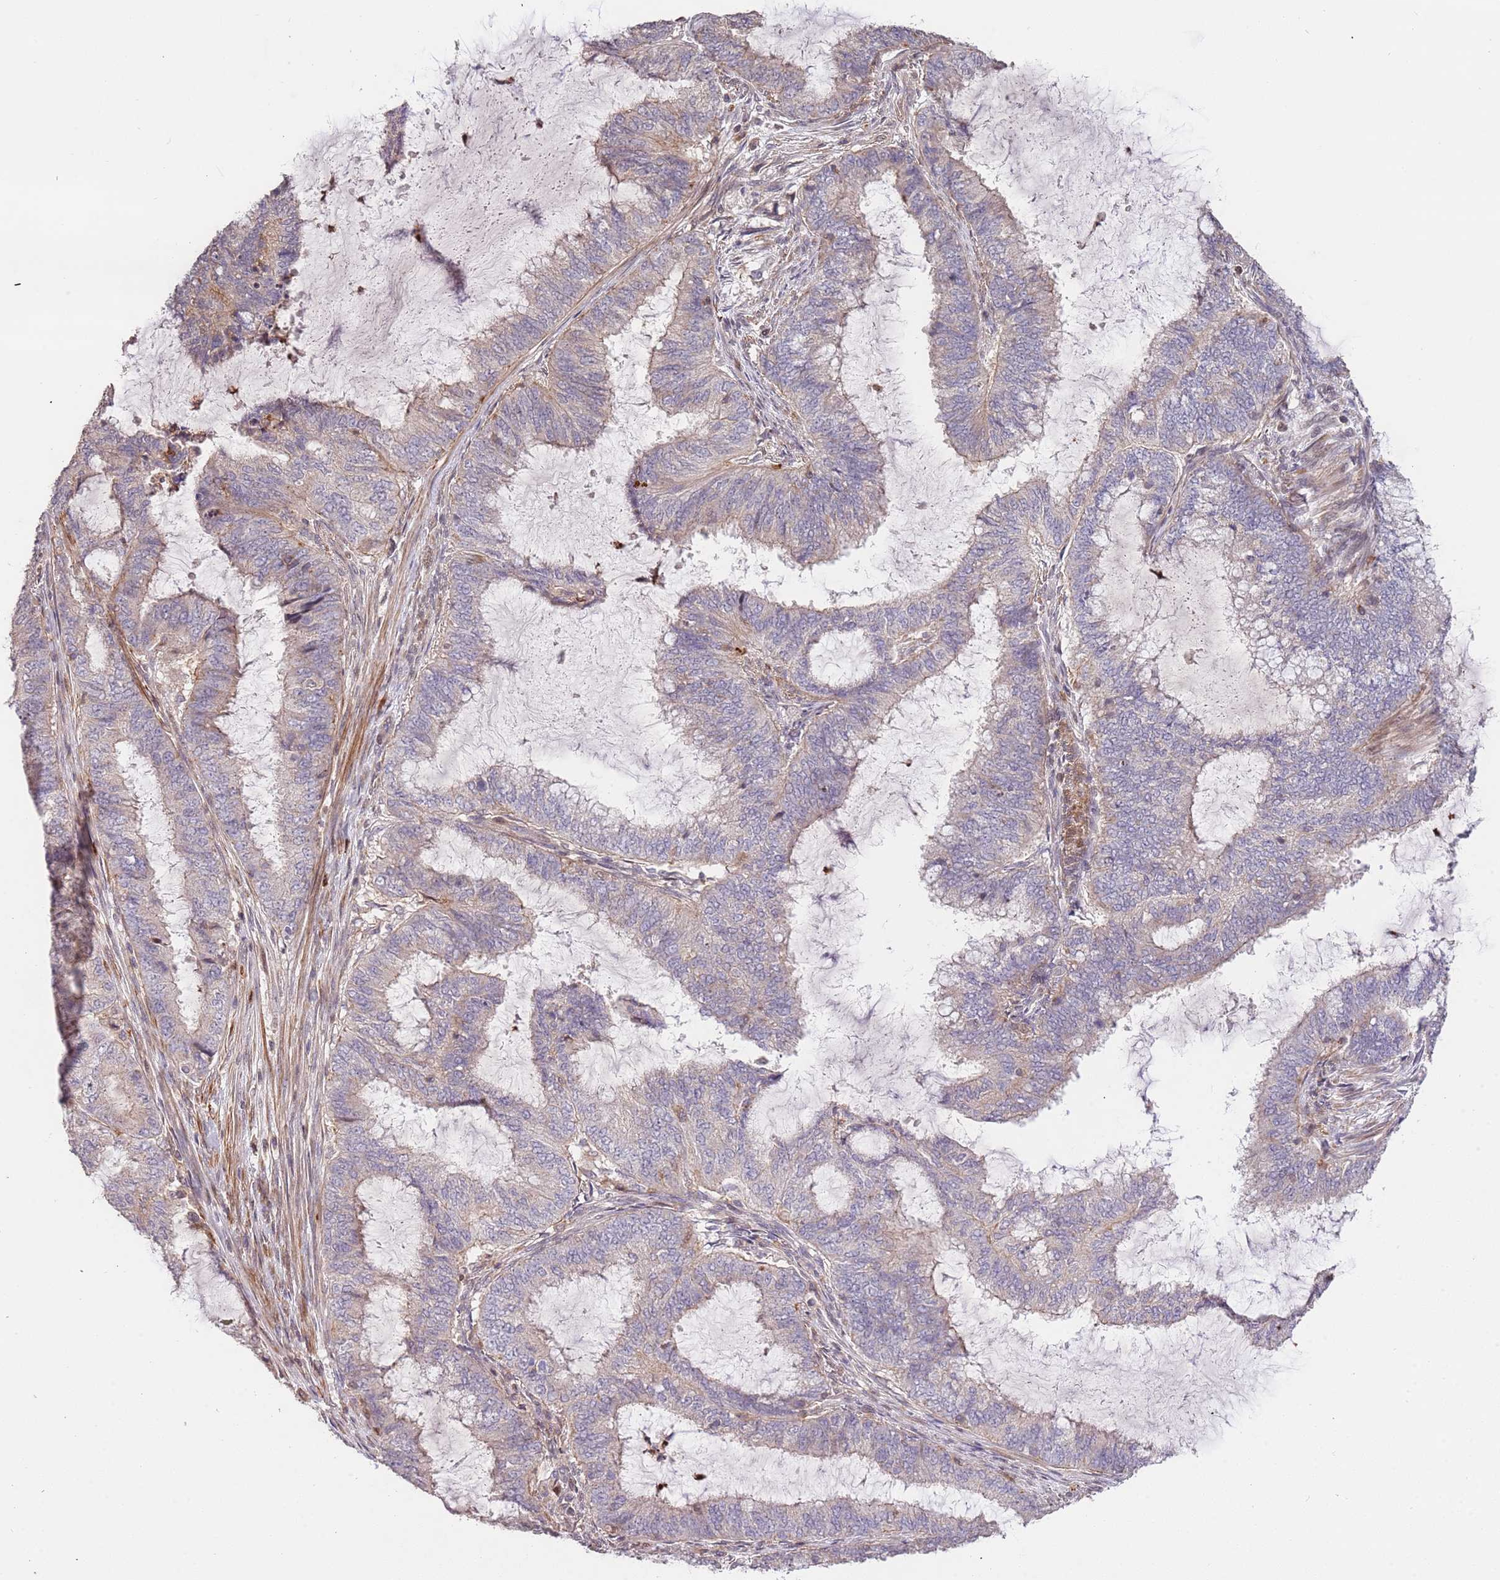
{"staining": {"intensity": "moderate", "quantity": "<25%", "location": "cytoplasmic/membranous"}, "tissue": "endometrial cancer", "cell_type": "Tumor cells", "image_type": "cancer", "snomed": [{"axis": "morphology", "description": "Adenocarcinoma, NOS"}, {"axis": "topography", "description": "Endometrium"}], "caption": "Immunohistochemistry (IHC) image of human endometrial adenocarcinoma stained for a protein (brown), which shows low levels of moderate cytoplasmic/membranous positivity in about <25% of tumor cells.", "gene": "SLC16A4", "patient": {"sex": "female", "age": 51}}